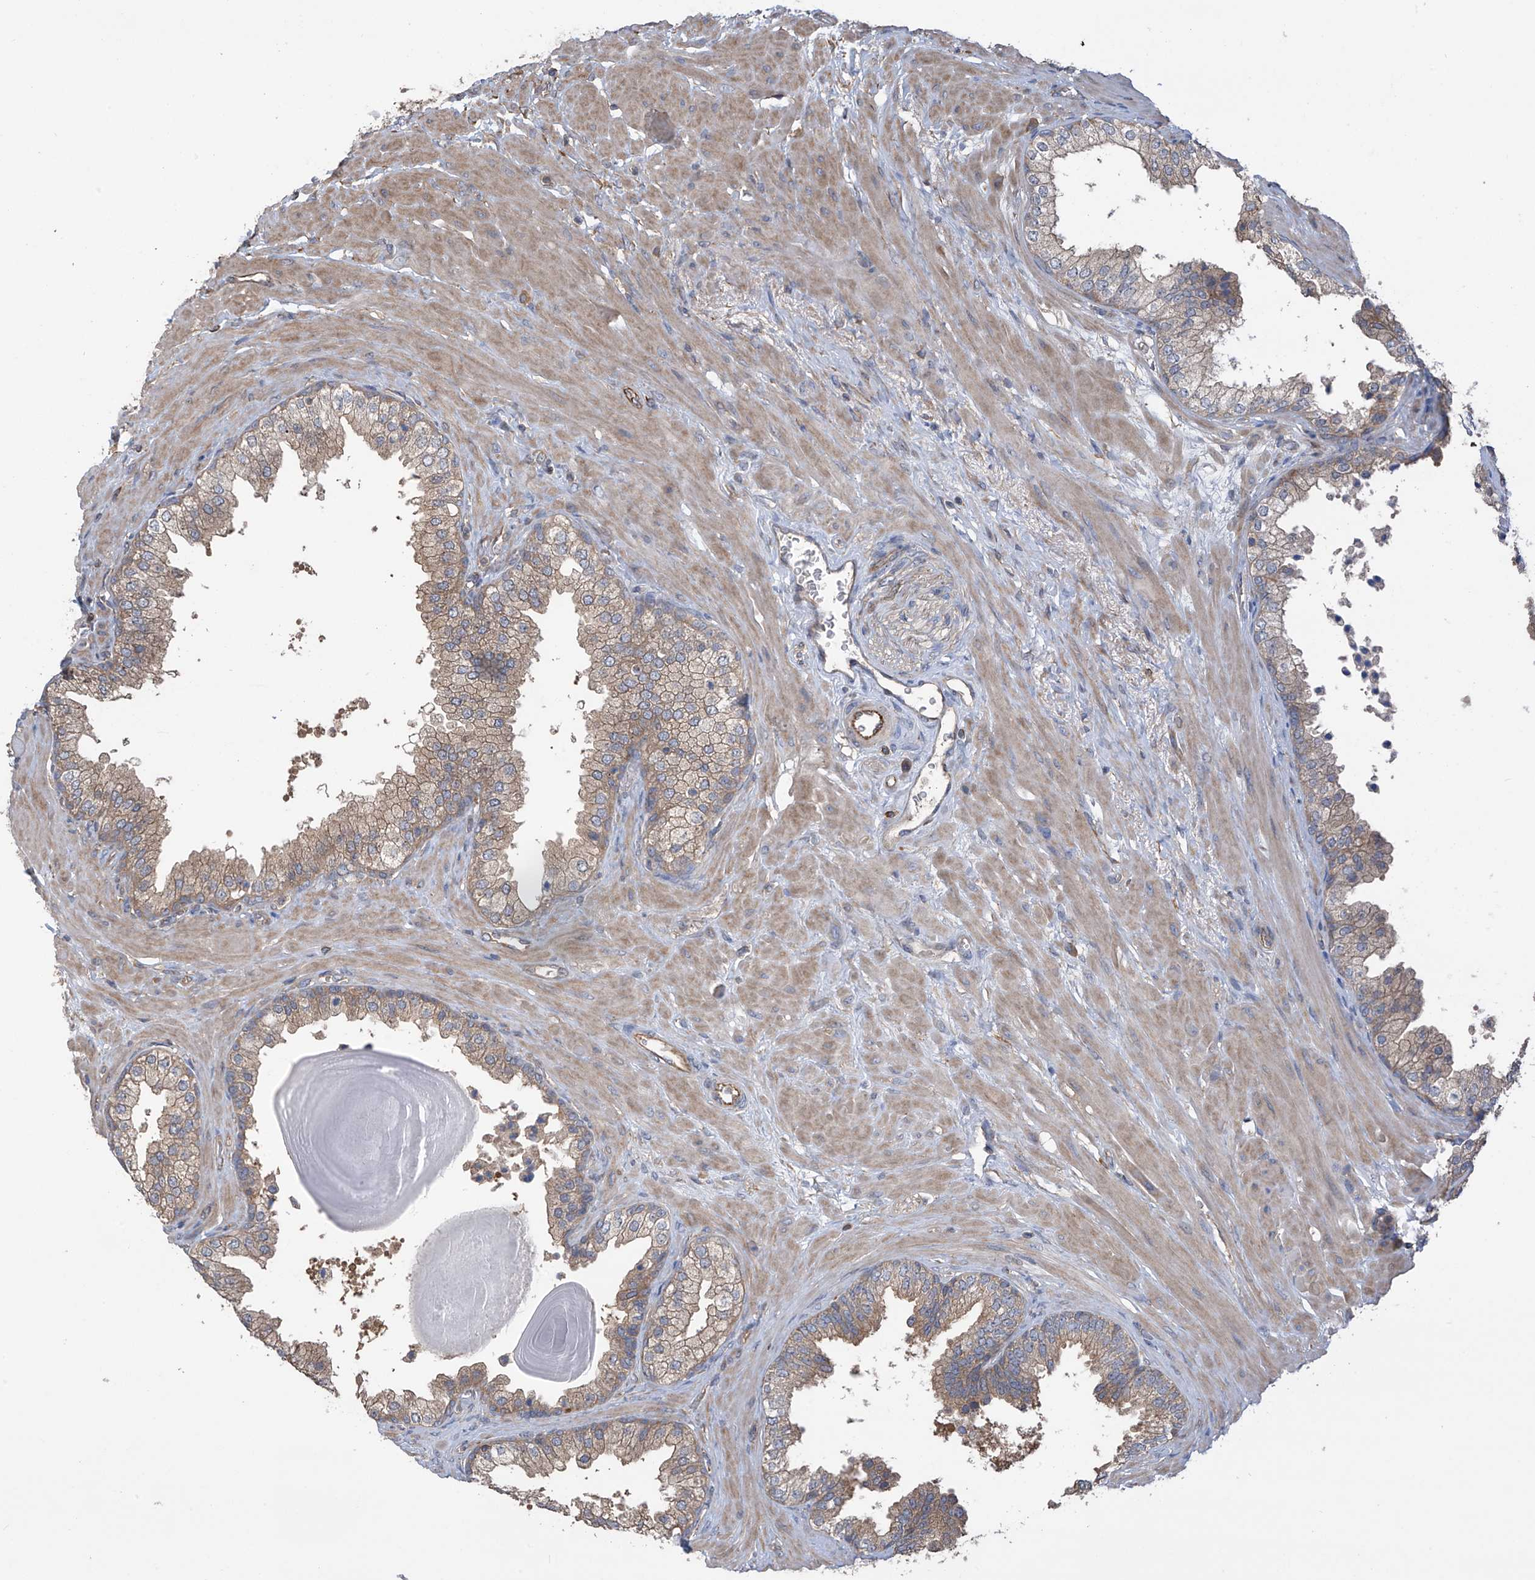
{"staining": {"intensity": "moderate", "quantity": ">75%", "location": "cytoplasmic/membranous"}, "tissue": "prostate", "cell_type": "Glandular cells", "image_type": "normal", "snomed": [{"axis": "morphology", "description": "Normal tissue, NOS"}, {"axis": "topography", "description": "Prostate"}], "caption": "IHC (DAB (3,3'-diaminobenzidine)) staining of benign human prostate reveals moderate cytoplasmic/membranous protein staining in about >75% of glandular cells.", "gene": "PHACTR4", "patient": {"sex": "male", "age": 48}}